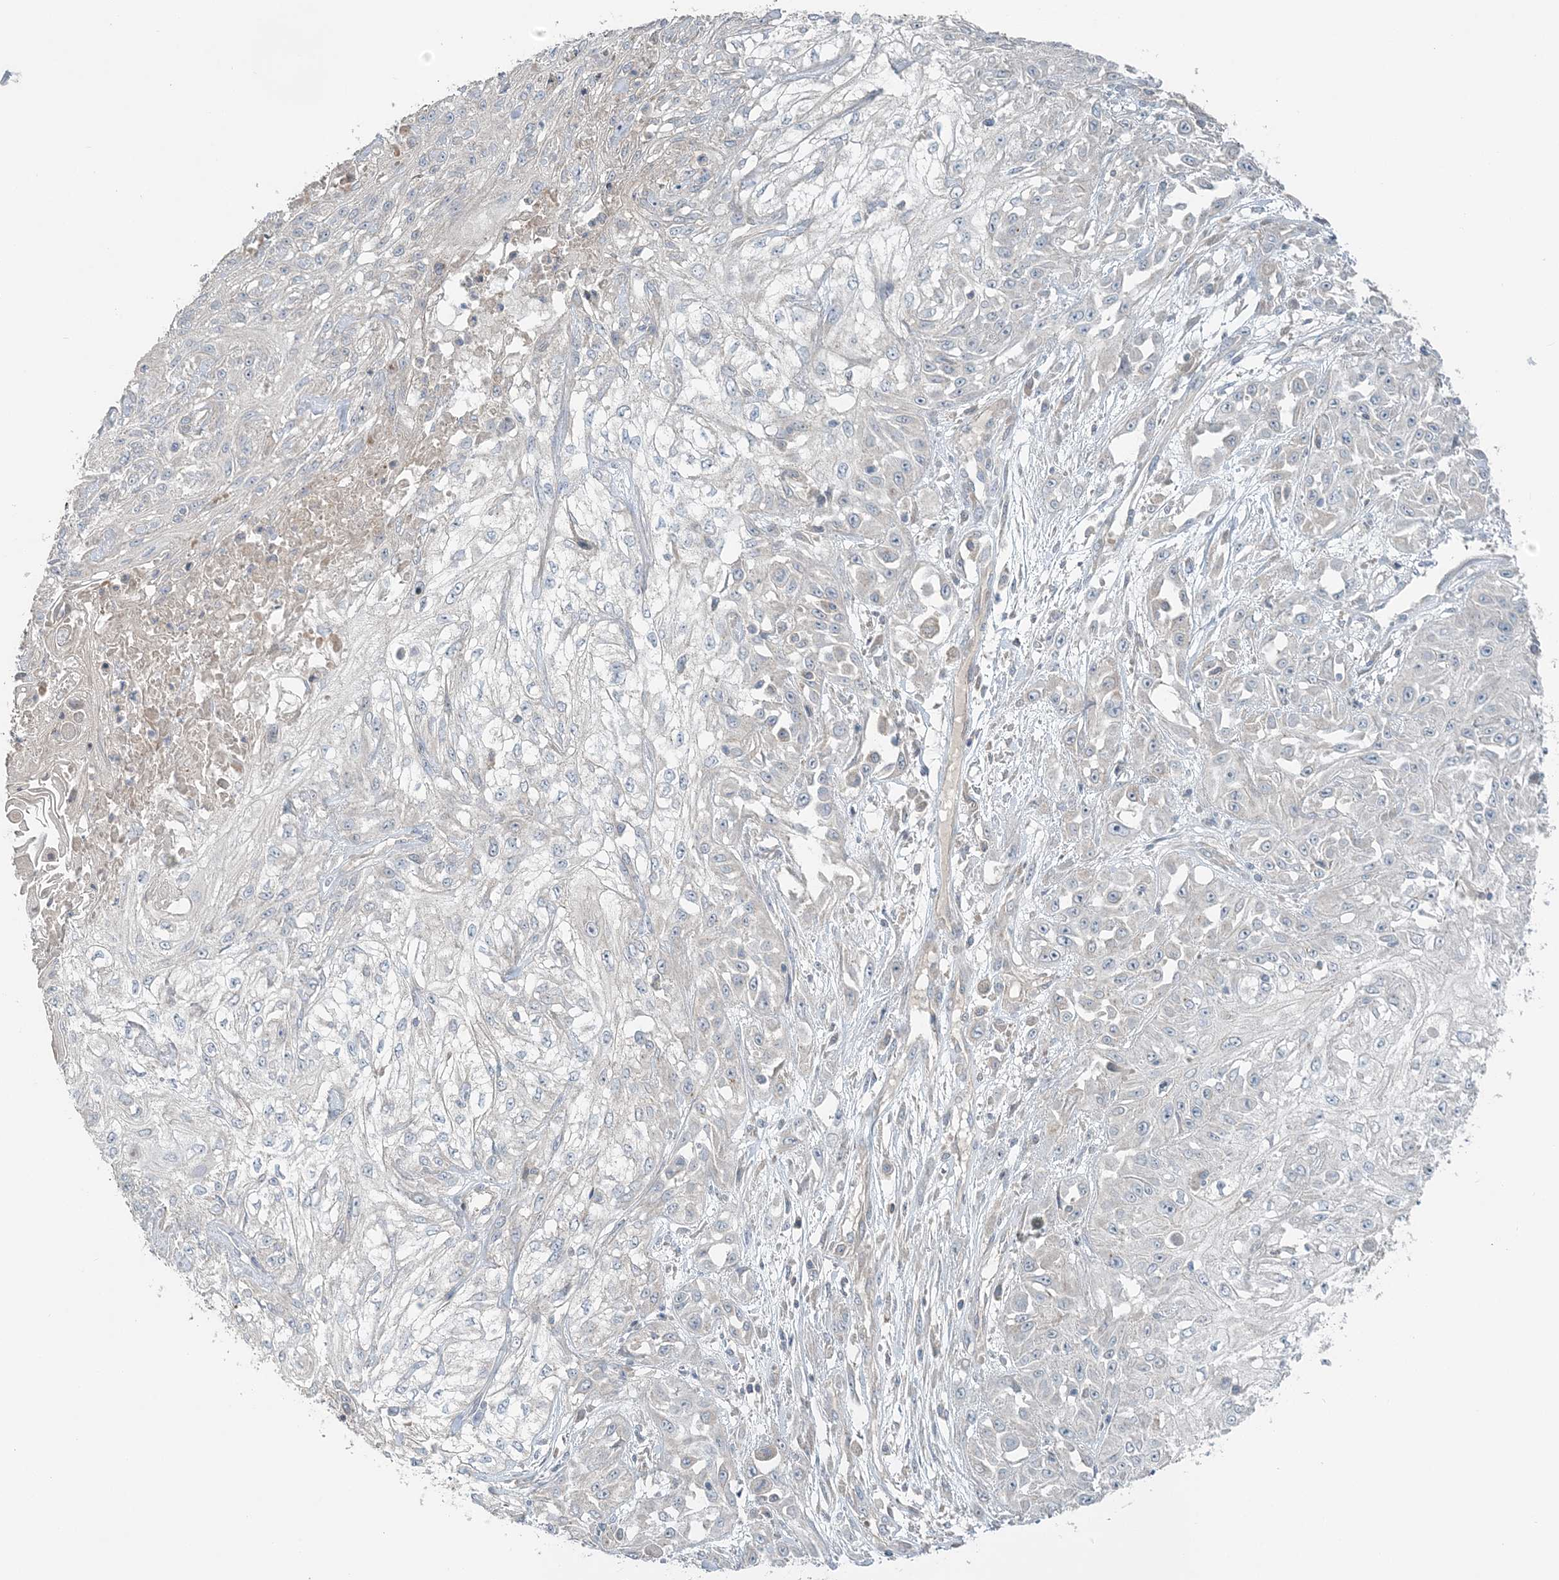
{"staining": {"intensity": "negative", "quantity": "none", "location": "none"}, "tissue": "skin cancer", "cell_type": "Tumor cells", "image_type": "cancer", "snomed": [{"axis": "morphology", "description": "Squamous cell carcinoma, NOS"}, {"axis": "morphology", "description": "Squamous cell carcinoma, metastatic, NOS"}, {"axis": "topography", "description": "Skin"}, {"axis": "topography", "description": "Lymph node"}], "caption": "Histopathology image shows no protein staining in tumor cells of metastatic squamous cell carcinoma (skin) tissue. (DAB IHC, high magnification).", "gene": "SLC4A10", "patient": {"sex": "male", "age": 75}}